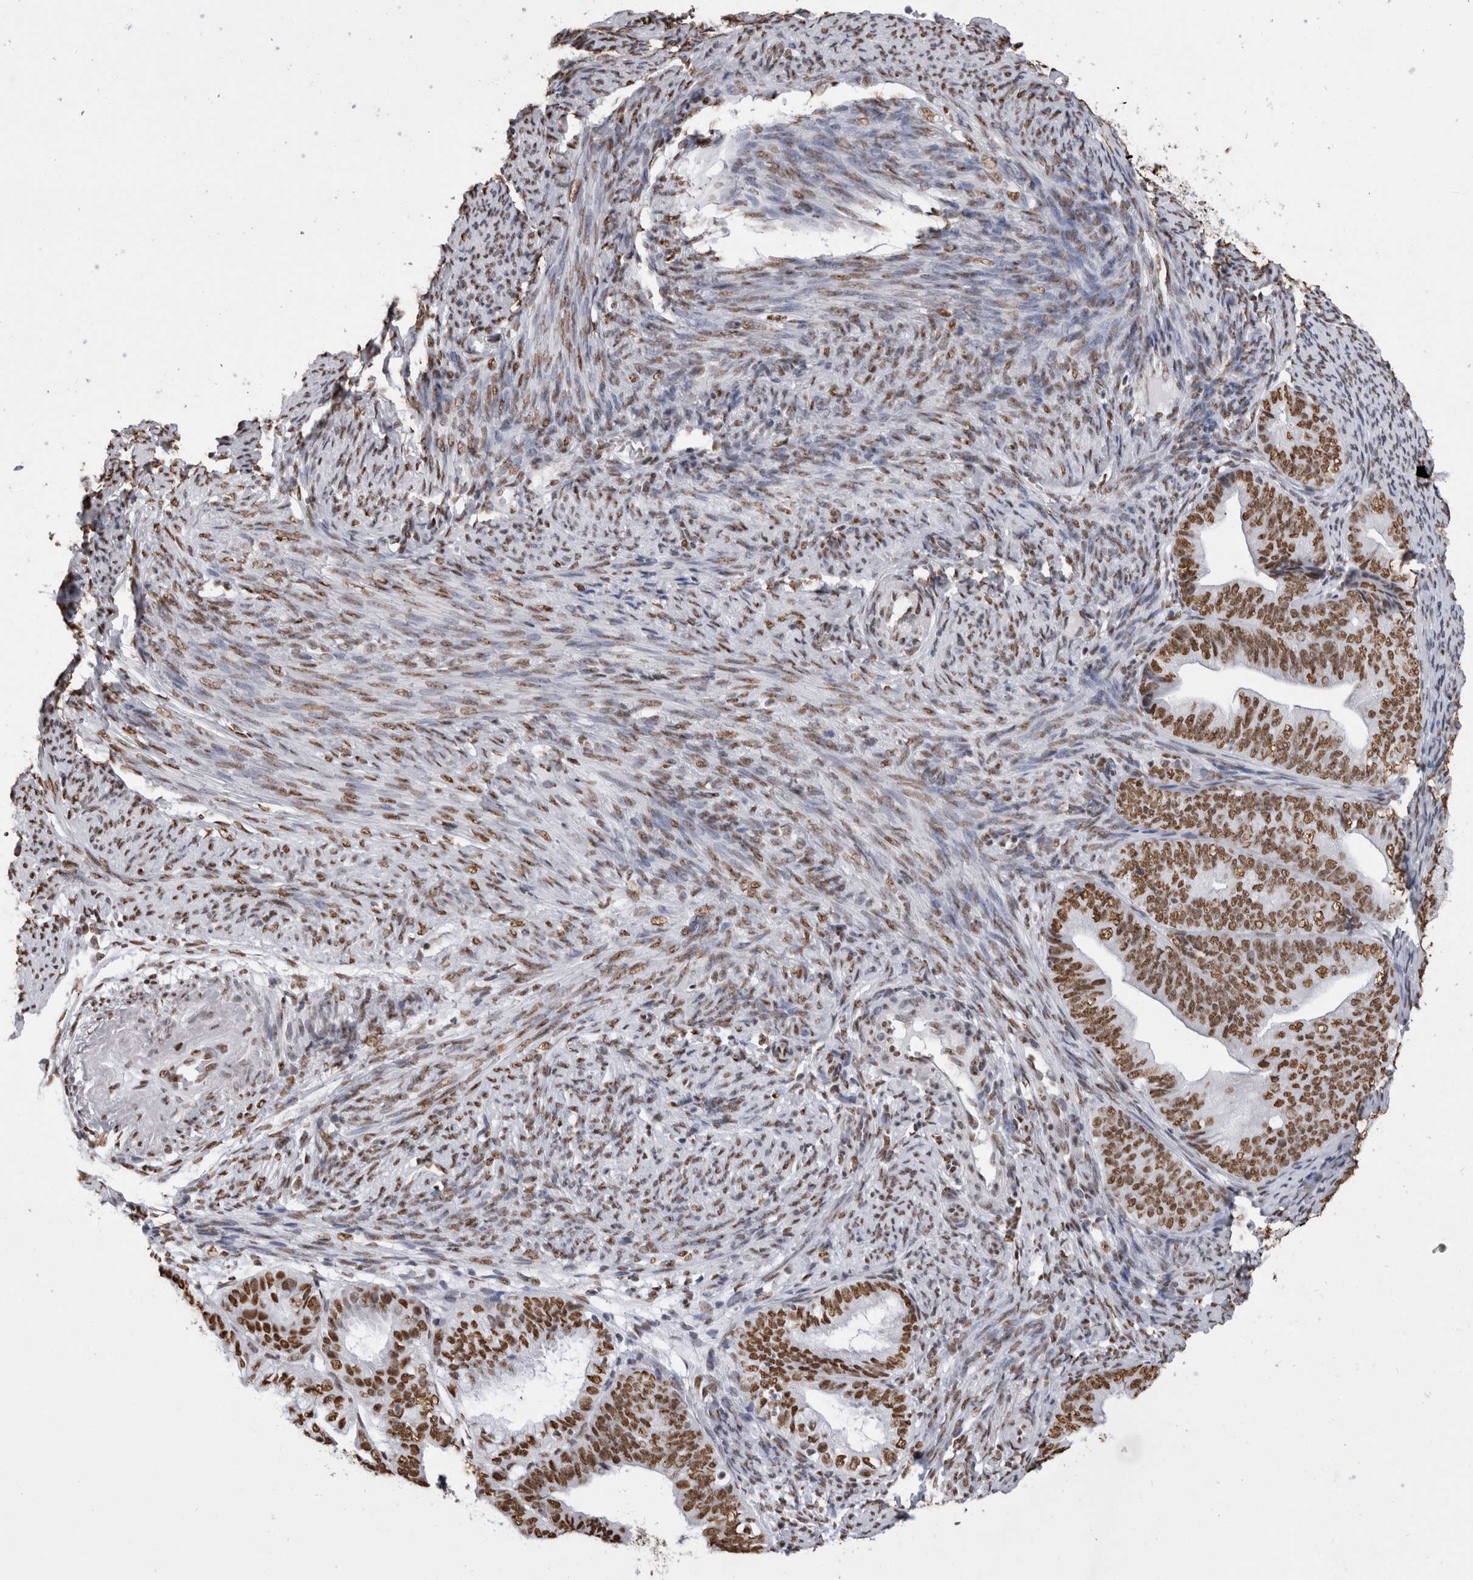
{"staining": {"intensity": "strong", "quantity": ">75%", "location": "nuclear"}, "tissue": "endometrial cancer", "cell_type": "Tumor cells", "image_type": "cancer", "snomed": [{"axis": "morphology", "description": "Adenocarcinoma, NOS"}, {"axis": "topography", "description": "Endometrium"}], "caption": "Strong nuclear positivity is present in about >75% of tumor cells in endometrial cancer.", "gene": "ALPK3", "patient": {"sex": "female", "age": 63}}